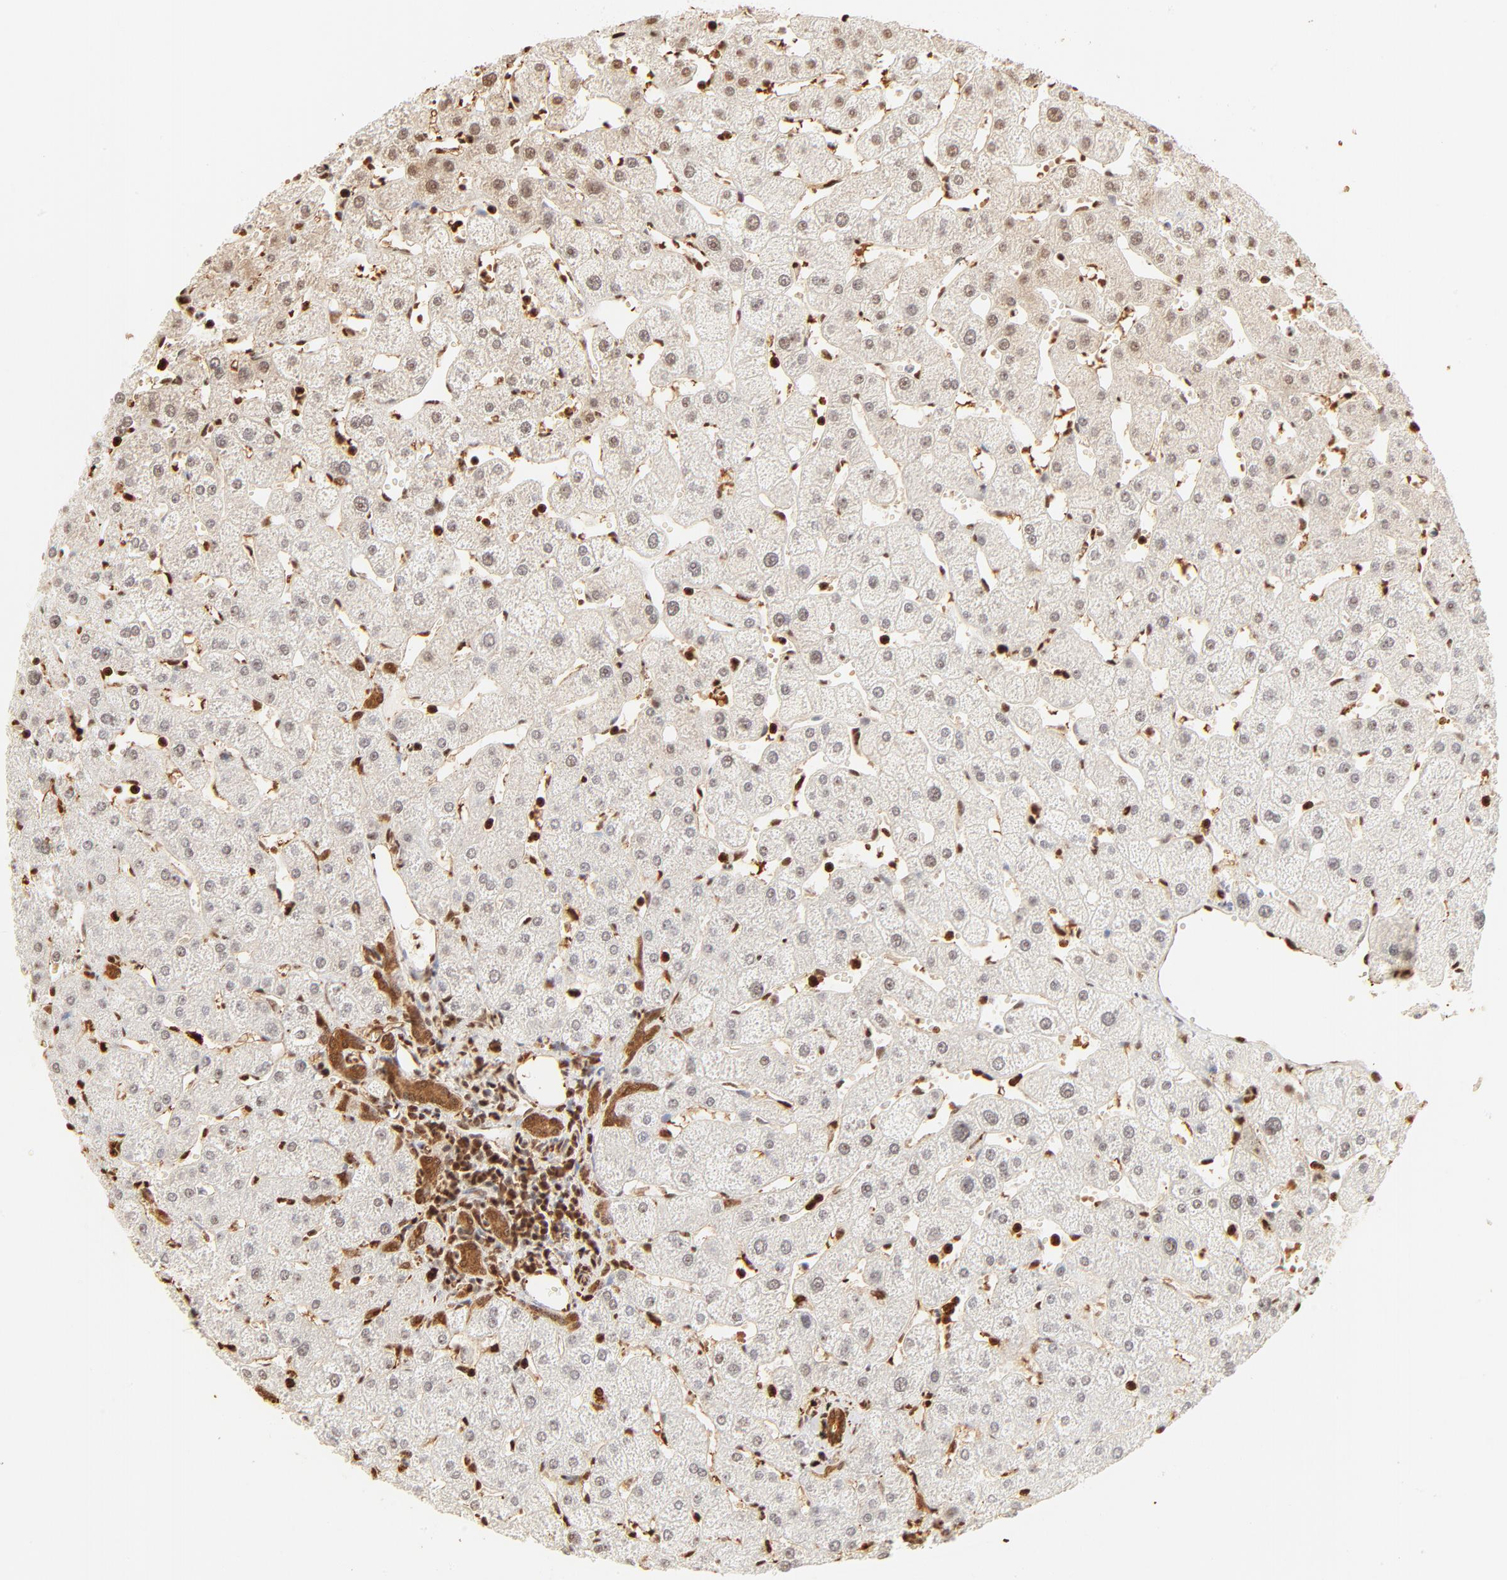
{"staining": {"intensity": "moderate", "quantity": ">75%", "location": "cytoplasmic/membranous,nuclear"}, "tissue": "liver", "cell_type": "Cholangiocytes", "image_type": "normal", "snomed": [{"axis": "morphology", "description": "Normal tissue, NOS"}, {"axis": "topography", "description": "Liver"}], "caption": "Immunohistochemical staining of benign human liver shows moderate cytoplasmic/membranous,nuclear protein staining in approximately >75% of cholangiocytes. (Stains: DAB in brown, nuclei in blue, Microscopy: brightfield microscopy at high magnification).", "gene": "FAM50A", "patient": {"sex": "male", "age": 67}}